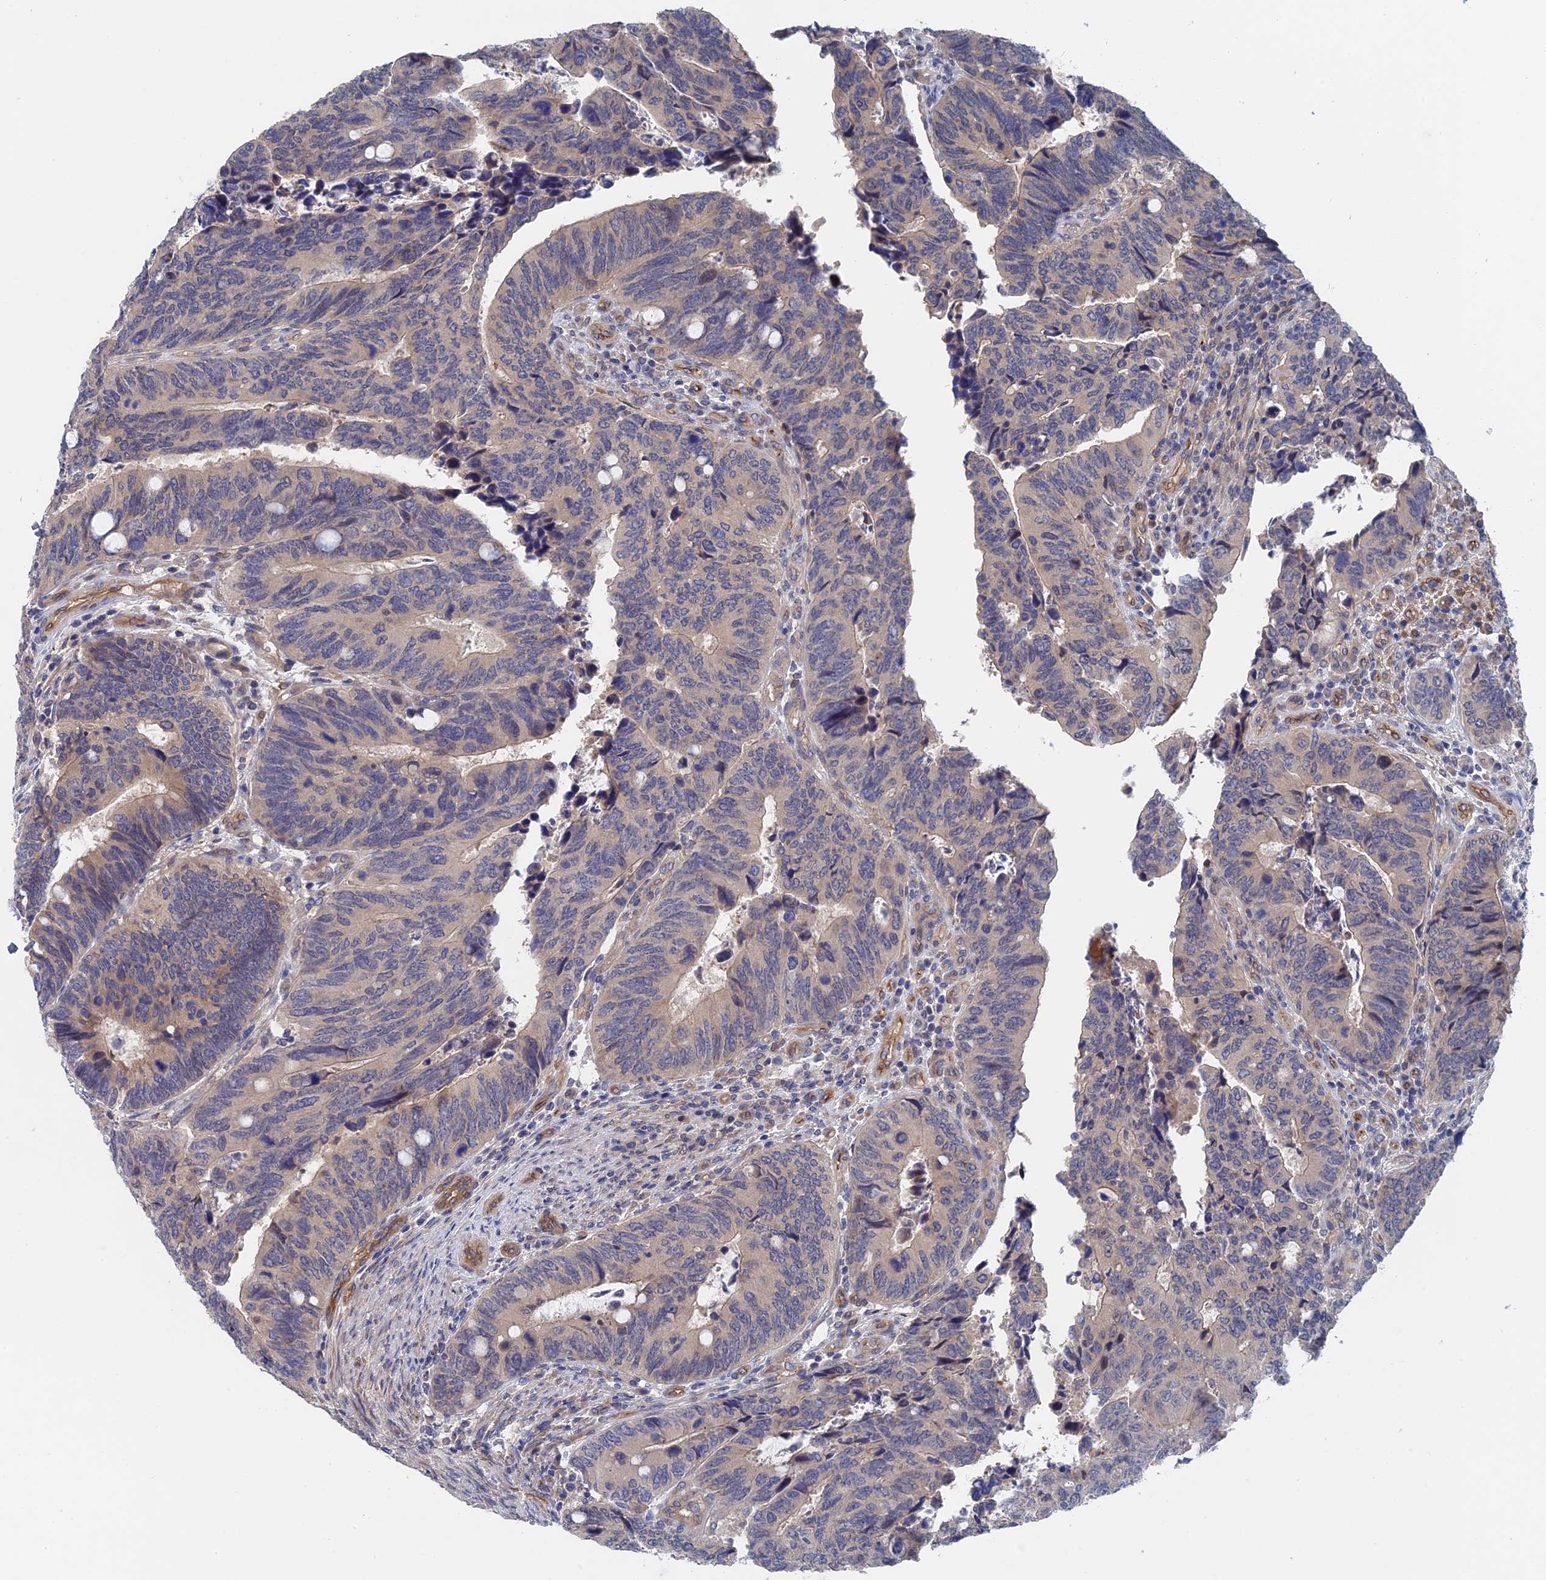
{"staining": {"intensity": "negative", "quantity": "none", "location": "none"}, "tissue": "colorectal cancer", "cell_type": "Tumor cells", "image_type": "cancer", "snomed": [{"axis": "morphology", "description": "Adenocarcinoma, NOS"}, {"axis": "topography", "description": "Colon"}], "caption": "There is no significant staining in tumor cells of colorectal adenocarcinoma. (Brightfield microscopy of DAB (3,3'-diaminobenzidine) immunohistochemistry at high magnification).", "gene": "MTHFSD", "patient": {"sex": "male", "age": 87}}